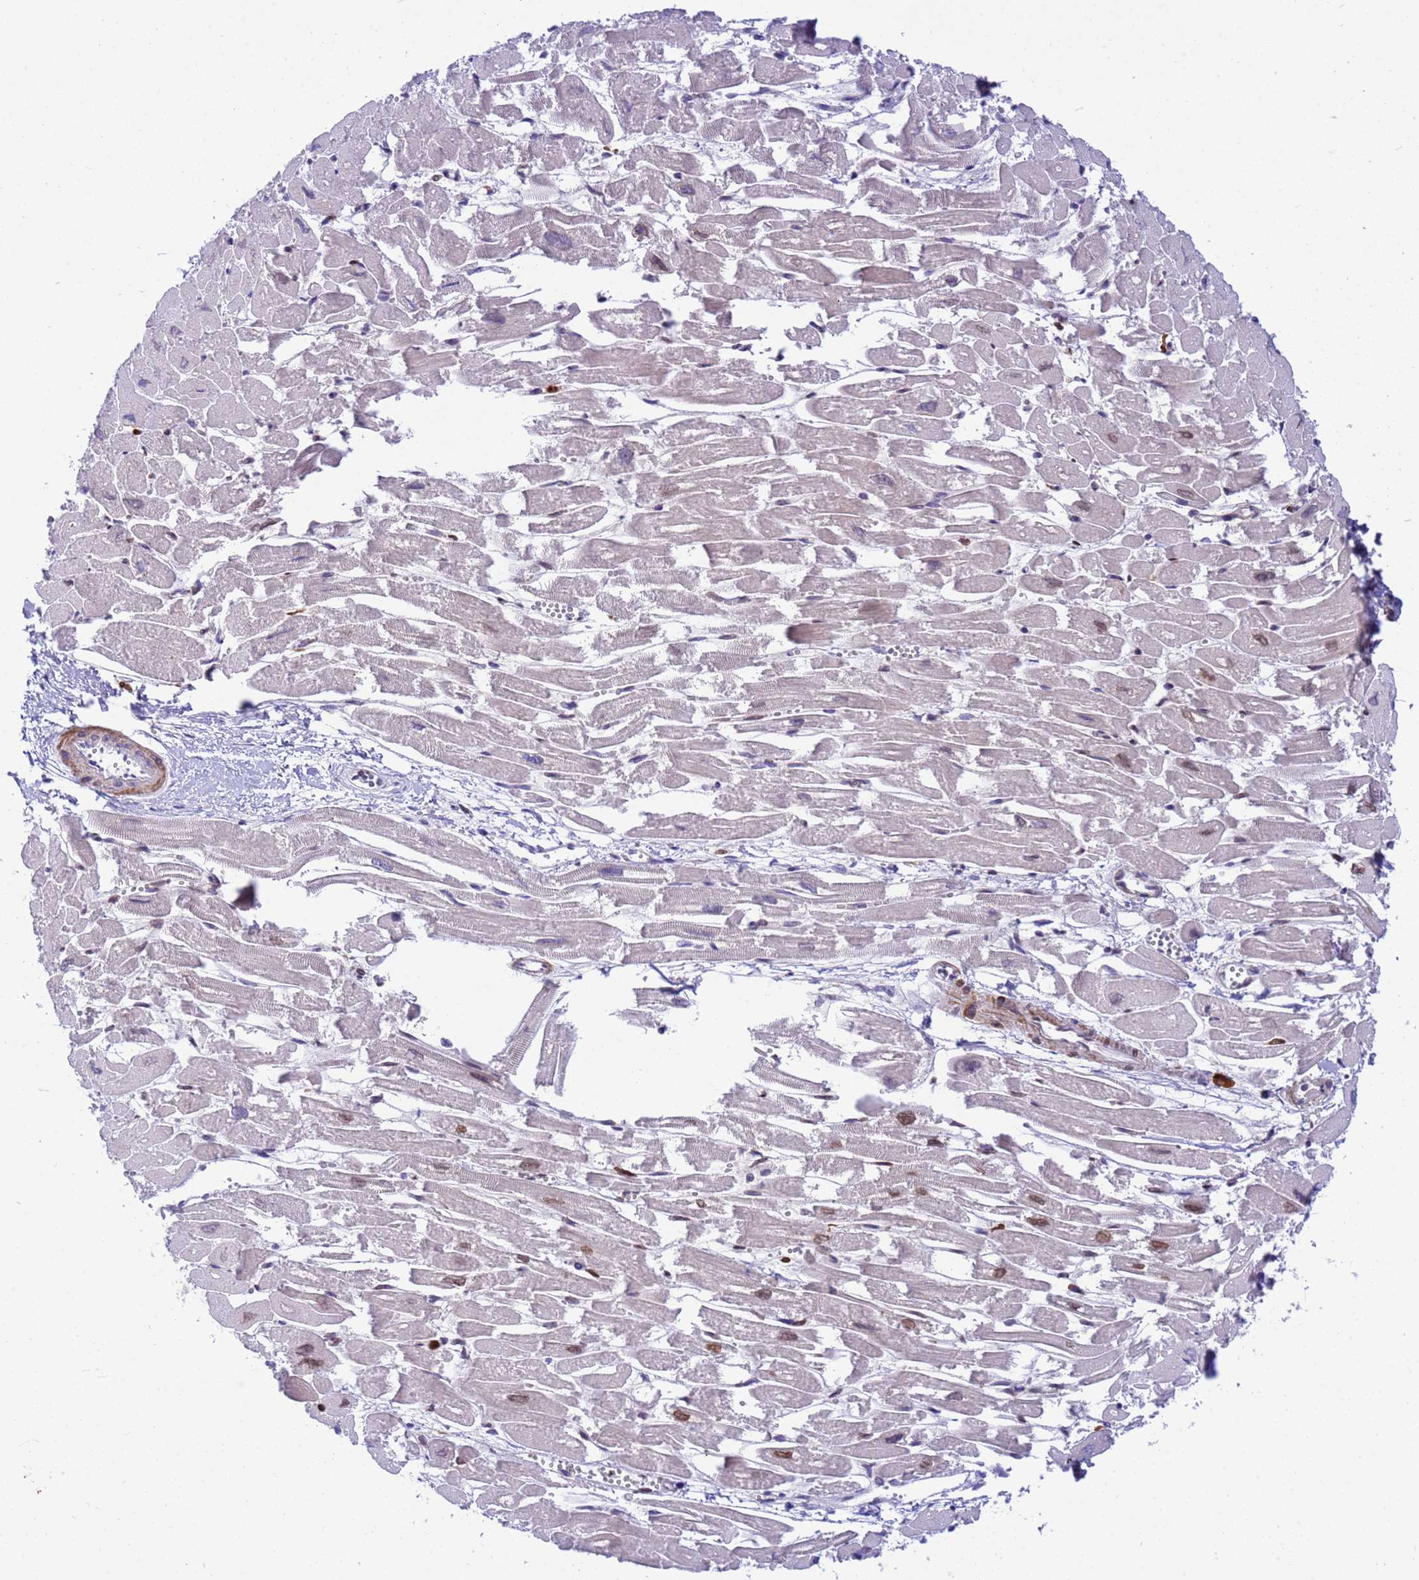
{"staining": {"intensity": "strong", "quantity": "<25%", "location": "nuclear"}, "tissue": "heart muscle", "cell_type": "Cardiomyocytes", "image_type": "normal", "snomed": [{"axis": "morphology", "description": "Normal tissue, NOS"}, {"axis": "topography", "description": "Heart"}], "caption": "Protein staining of normal heart muscle shows strong nuclear staining in approximately <25% of cardiomyocytes. Using DAB (3,3'-diaminobenzidine) (brown) and hematoxylin (blue) stains, captured at high magnification using brightfield microscopy.", "gene": "ORM1", "patient": {"sex": "male", "age": 54}}